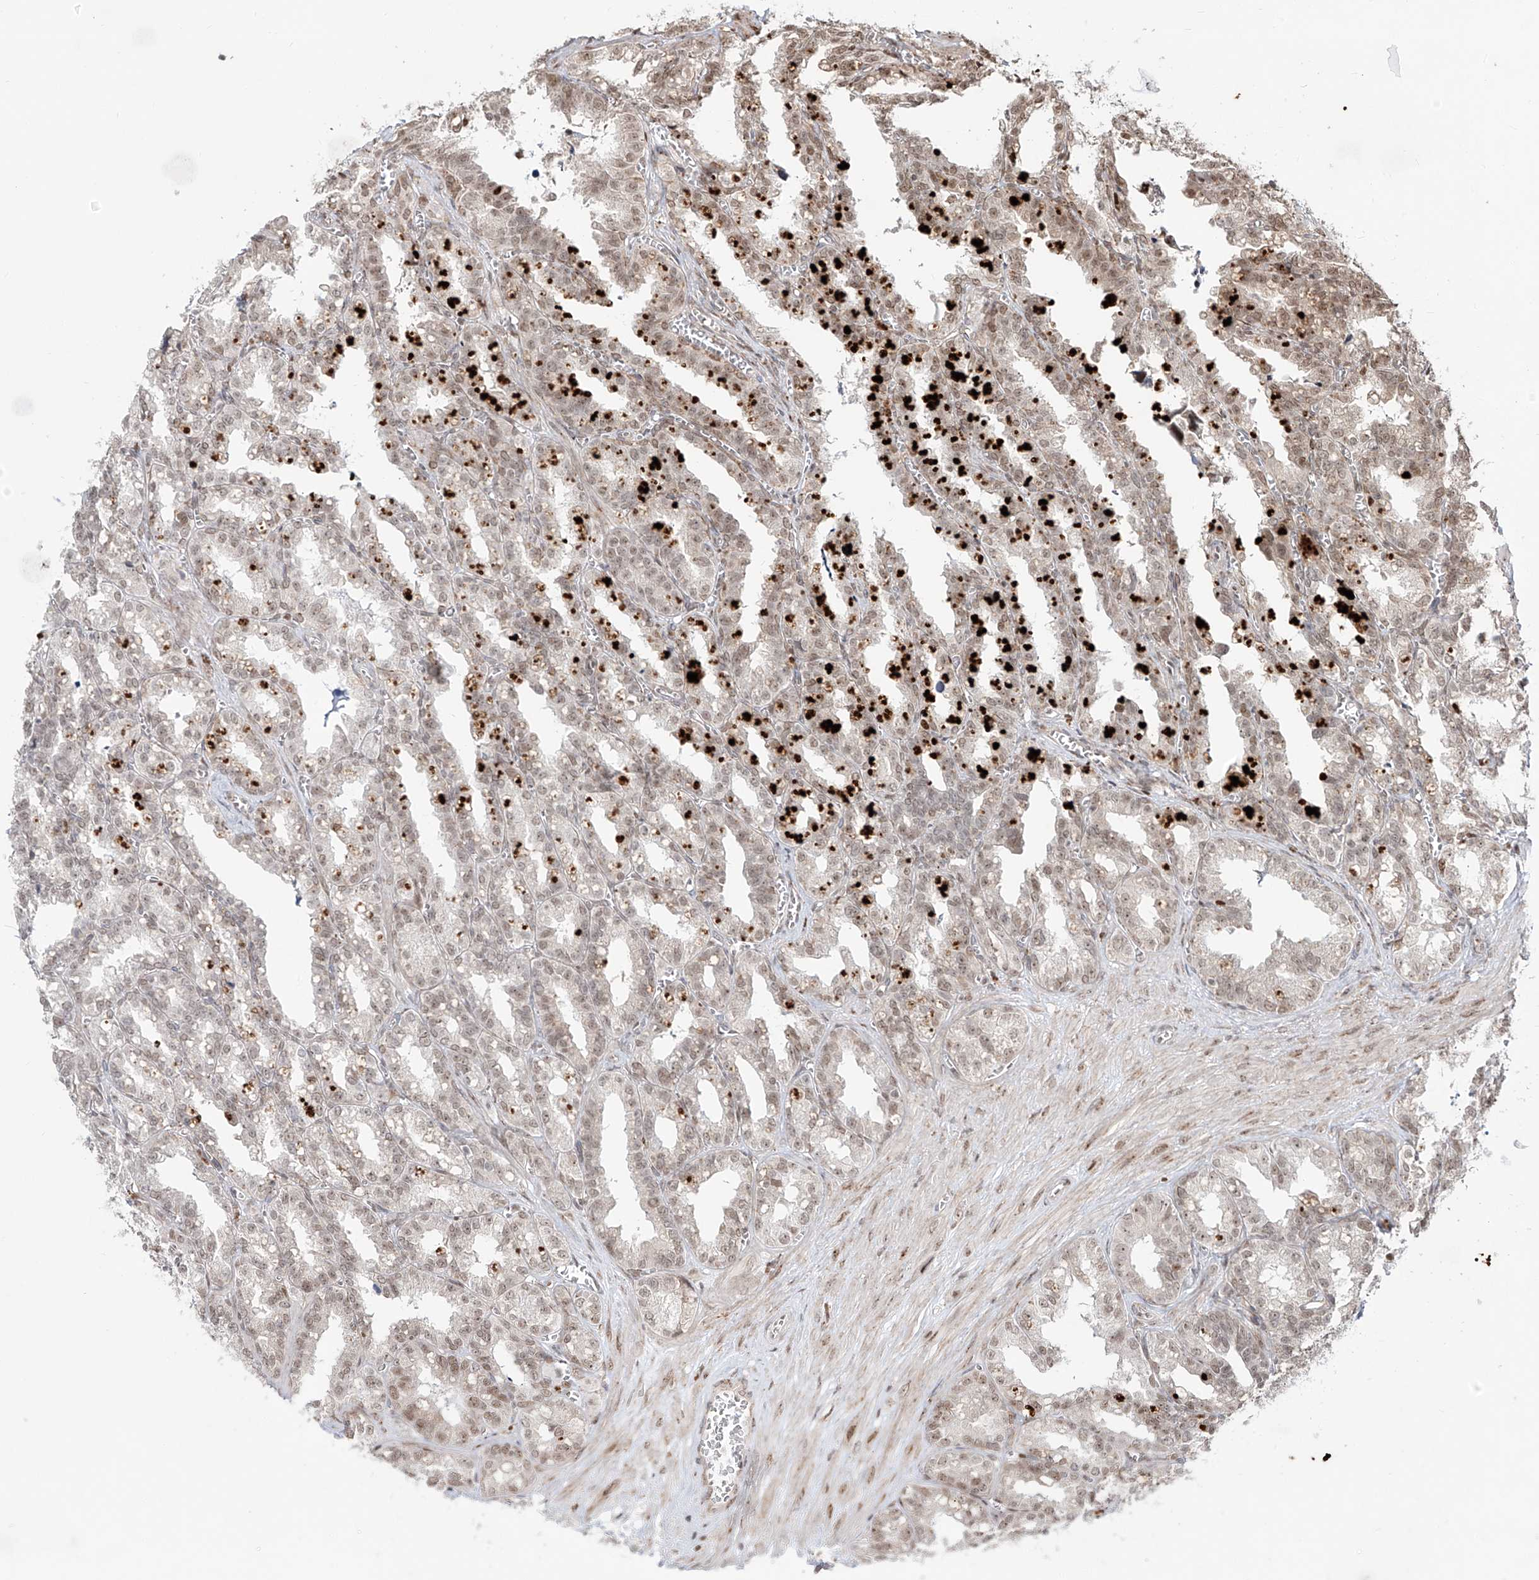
{"staining": {"intensity": "weak", "quantity": "25%-75%", "location": "nuclear"}, "tissue": "seminal vesicle", "cell_type": "Glandular cells", "image_type": "normal", "snomed": [{"axis": "morphology", "description": "Normal tissue, NOS"}, {"axis": "topography", "description": "Prostate"}, {"axis": "topography", "description": "Seminal veicle"}], "caption": "A low amount of weak nuclear staining is identified in approximately 25%-75% of glandular cells in unremarkable seminal vesicle.", "gene": "ZNF710", "patient": {"sex": "male", "age": 51}}